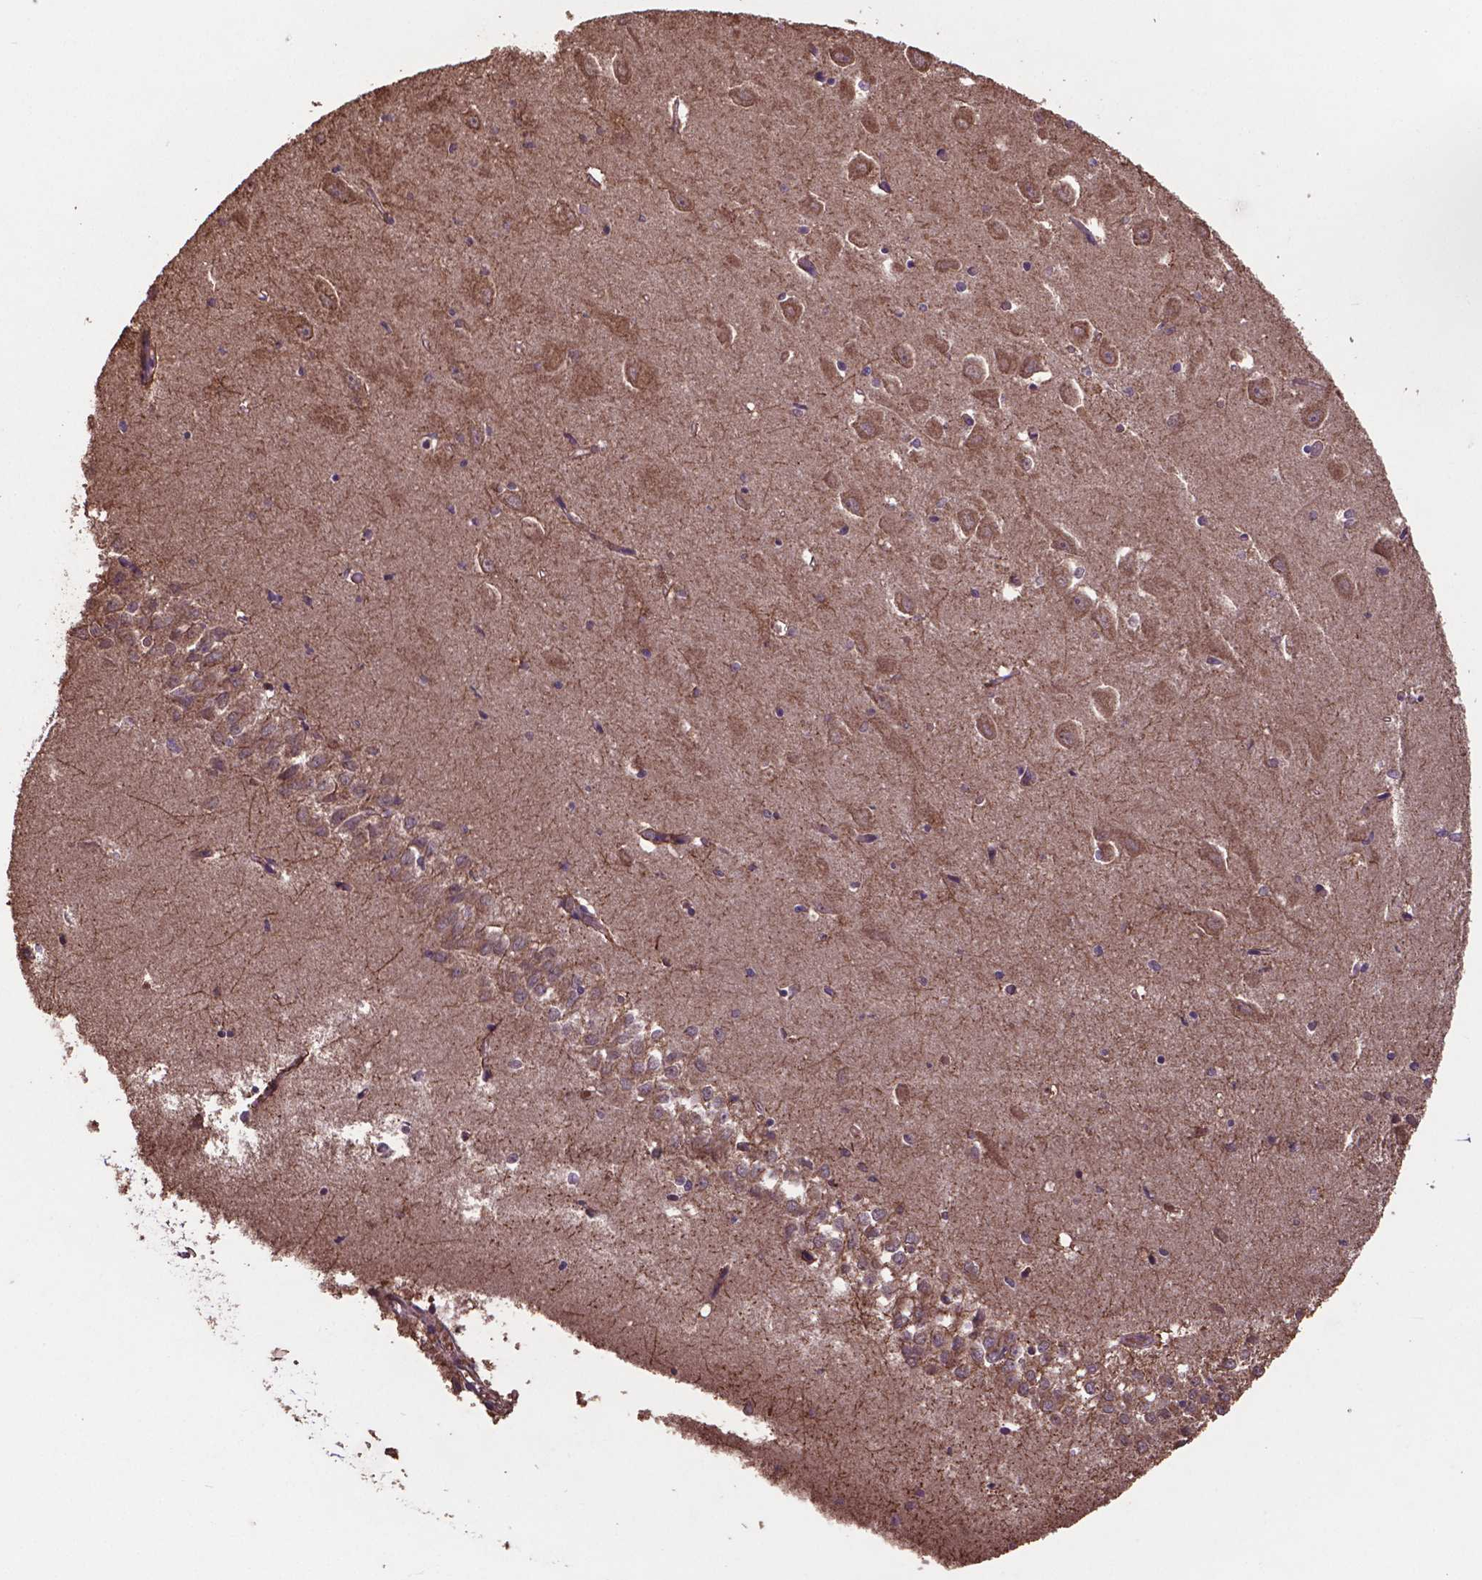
{"staining": {"intensity": "negative", "quantity": "none", "location": "none"}, "tissue": "hippocampus", "cell_type": "Glial cells", "image_type": "normal", "snomed": [{"axis": "morphology", "description": "Normal tissue, NOS"}, {"axis": "topography", "description": "Hippocampus"}], "caption": "This is an IHC photomicrograph of normal human hippocampus. There is no positivity in glial cells.", "gene": "DCAF1", "patient": {"sex": "female", "age": 64}}